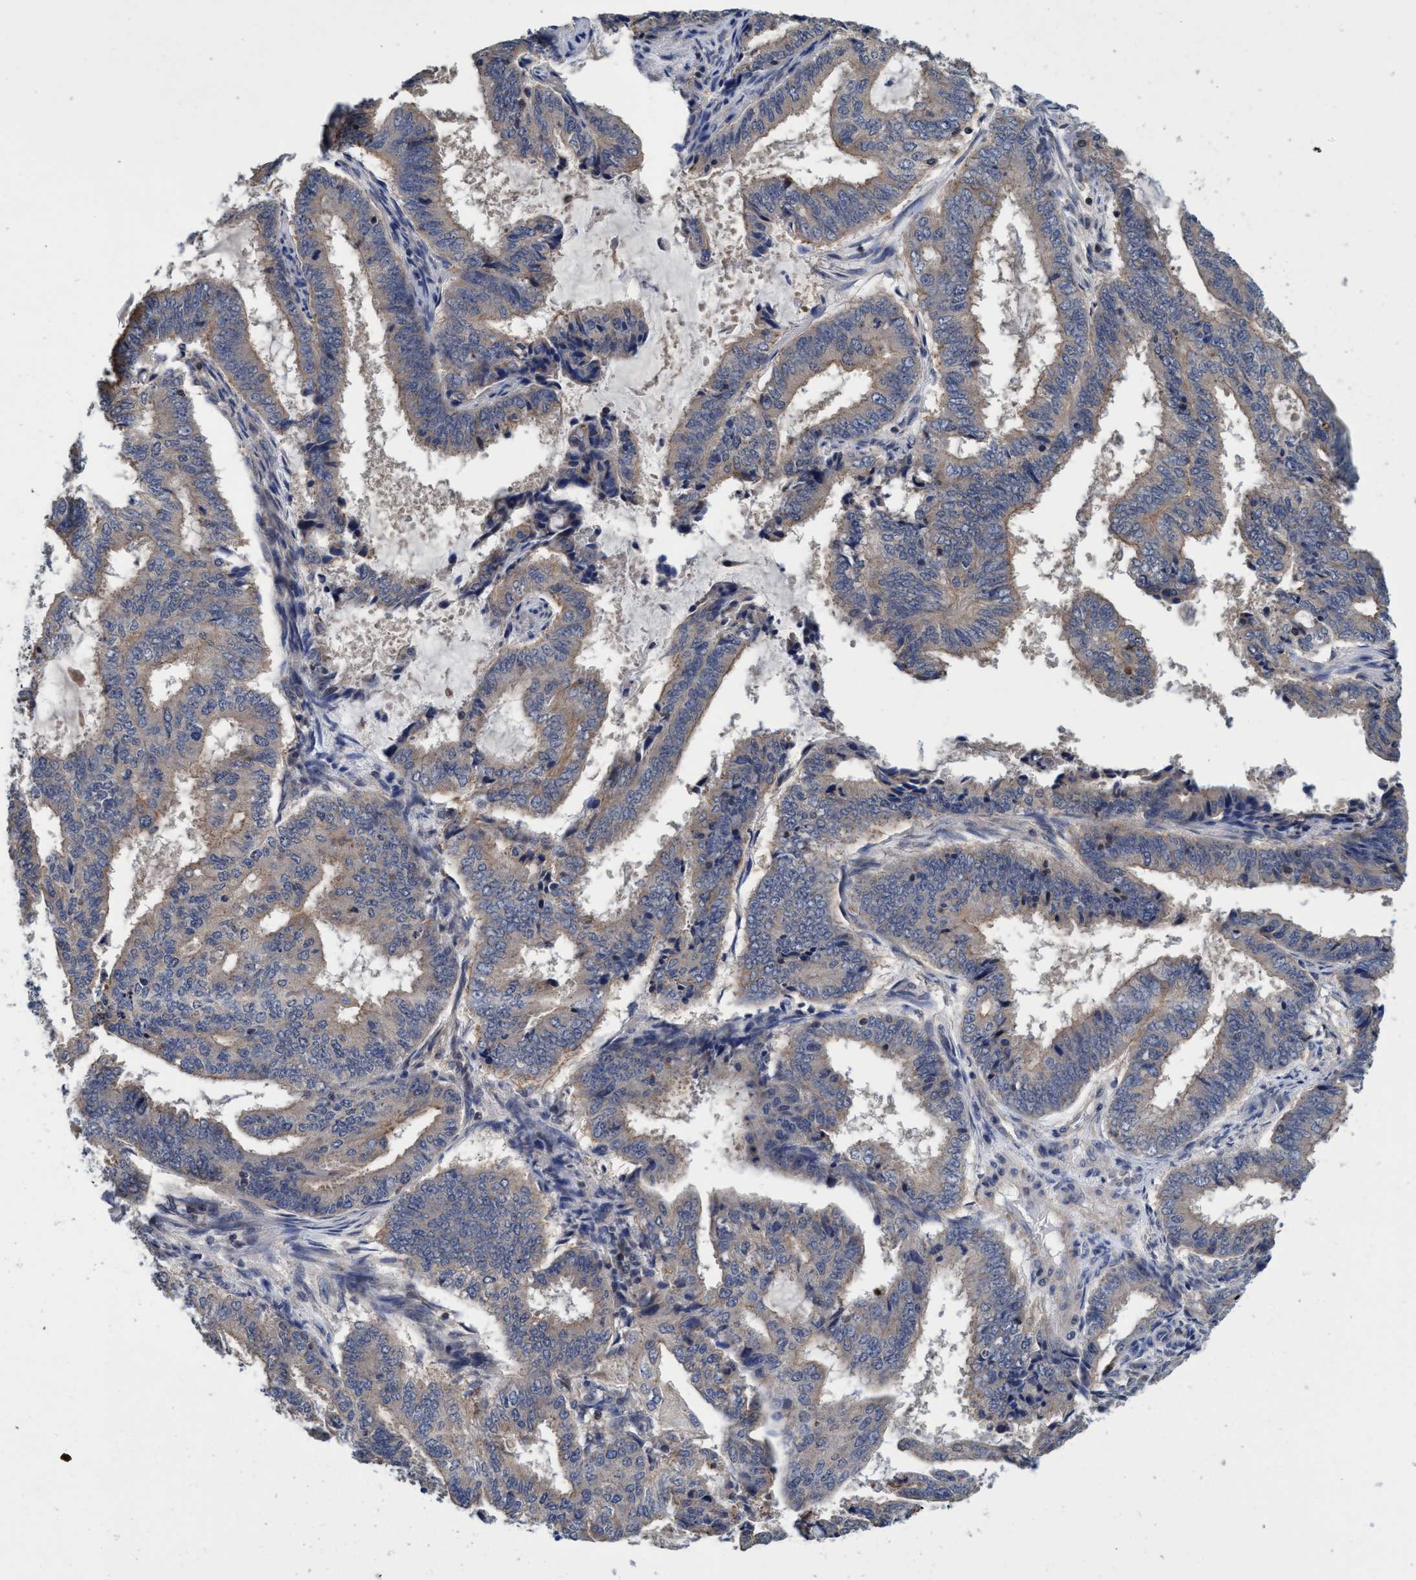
{"staining": {"intensity": "weak", "quantity": "25%-75%", "location": "cytoplasmic/membranous"}, "tissue": "endometrial cancer", "cell_type": "Tumor cells", "image_type": "cancer", "snomed": [{"axis": "morphology", "description": "Adenocarcinoma, NOS"}, {"axis": "topography", "description": "Endometrium"}], "caption": "Endometrial cancer (adenocarcinoma) stained for a protein reveals weak cytoplasmic/membranous positivity in tumor cells.", "gene": "CALCOCO2", "patient": {"sex": "female", "age": 51}}